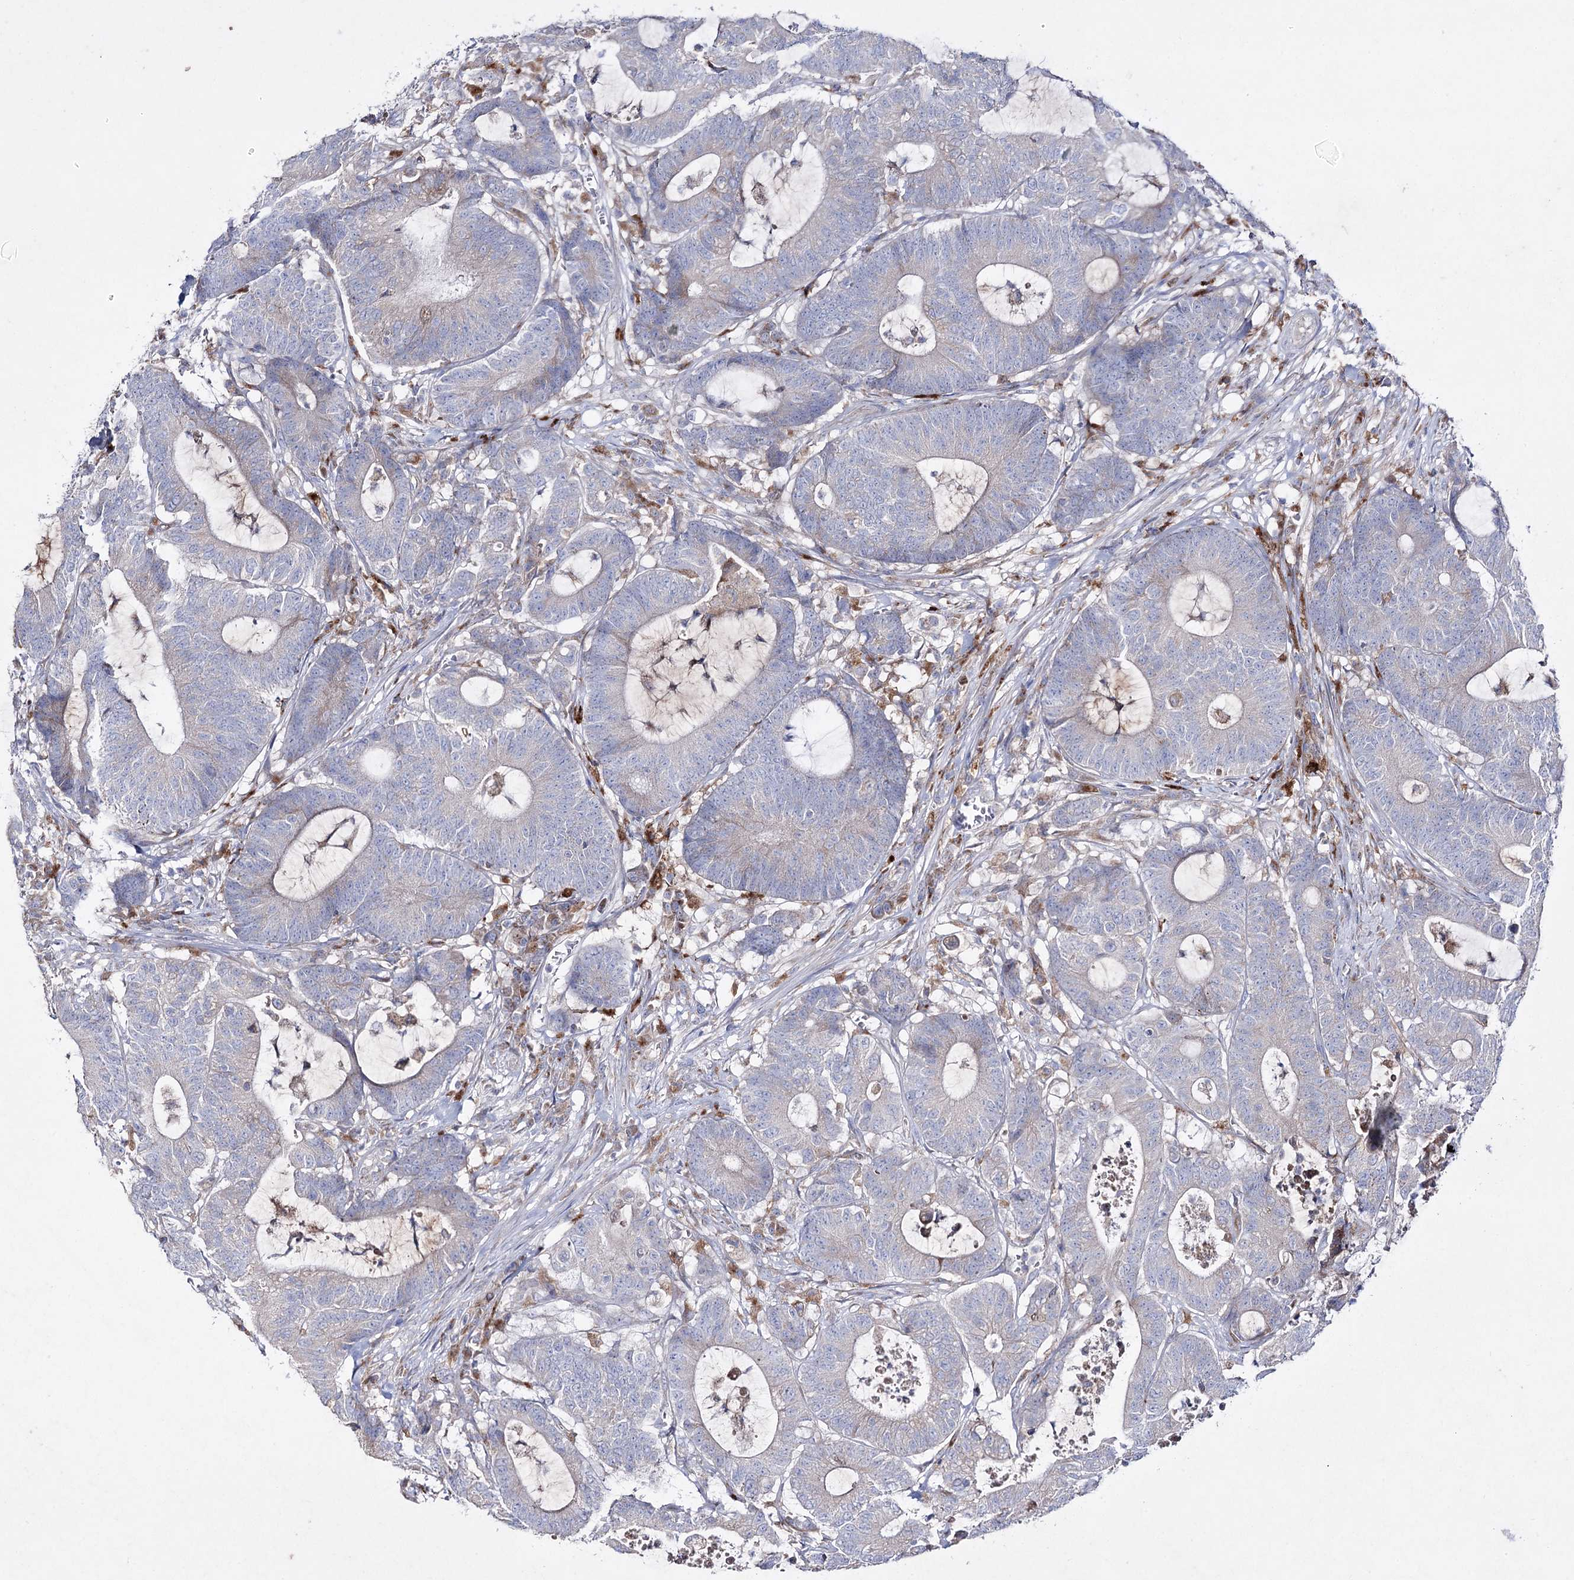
{"staining": {"intensity": "weak", "quantity": "<25%", "location": "cytoplasmic/membranous"}, "tissue": "colorectal cancer", "cell_type": "Tumor cells", "image_type": "cancer", "snomed": [{"axis": "morphology", "description": "Adenocarcinoma, NOS"}, {"axis": "topography", "description": "Colon"}], "caption": "The immunohistochemistry (IHC) histopathology image has no significant expression in tumor cells of colorectal cancer tissue.", "gene": "NAGLU", "patient": {"sex": "female", "age": 84}}